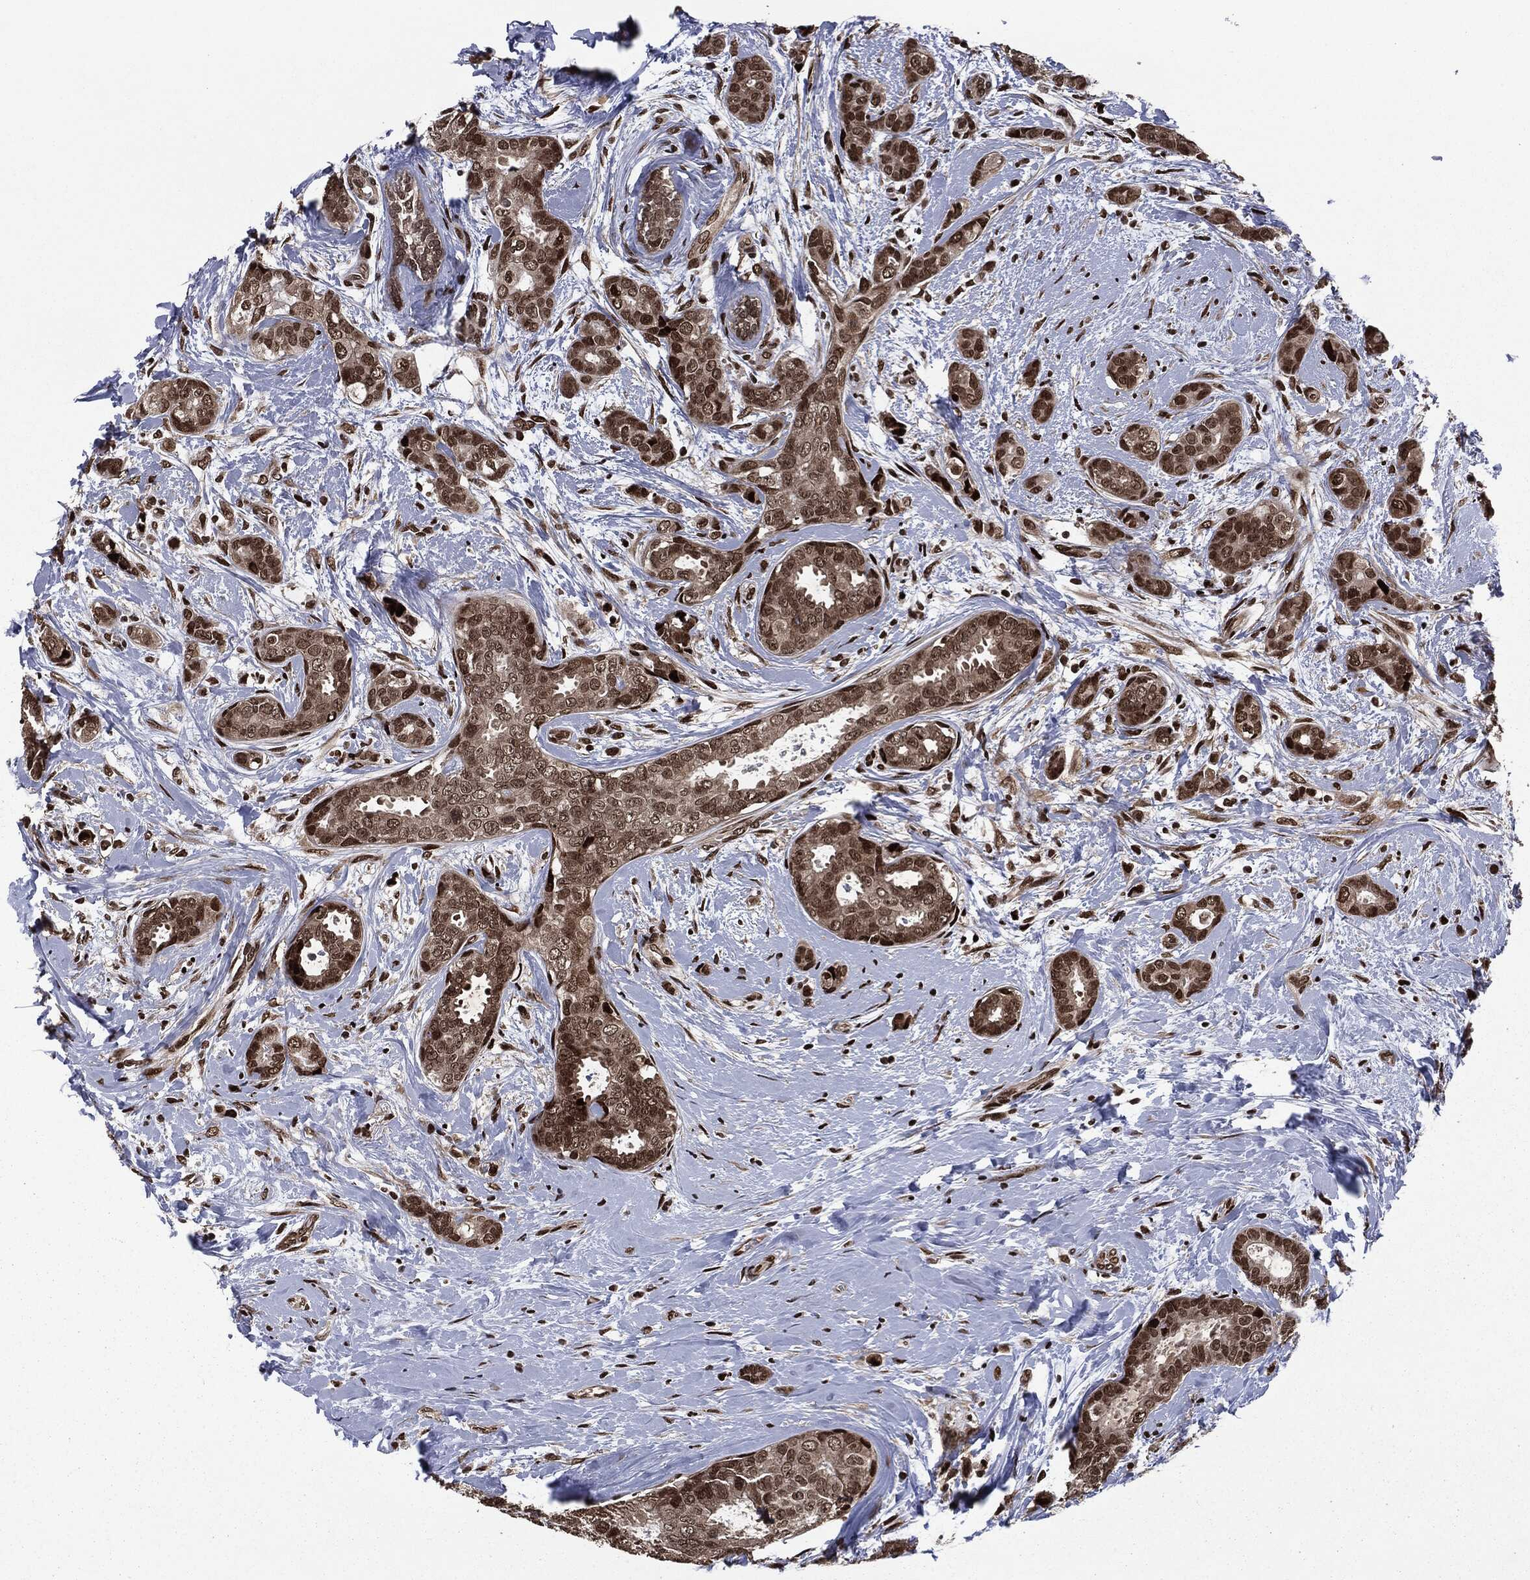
{"staining": {"intensity": "strong", "quantity": ">75%", "location": "nuclear"}, "tissue": "breast cancer", "cell_type": "Tumor cells", "image_type": "cancer", "snomed": [{"axis": "morphology", "description": "Duct carcinoma"}, {"axis": "topography", "description": "Breast"}], "caption": "Human breast cancer (invasive ductal carcinoma) stained for a protein (brown) reveals strong nuclear positive staining in about >75% of tumor cells.", "gene": "DVL2", "patient": {"sex": "female", "age": 45}}